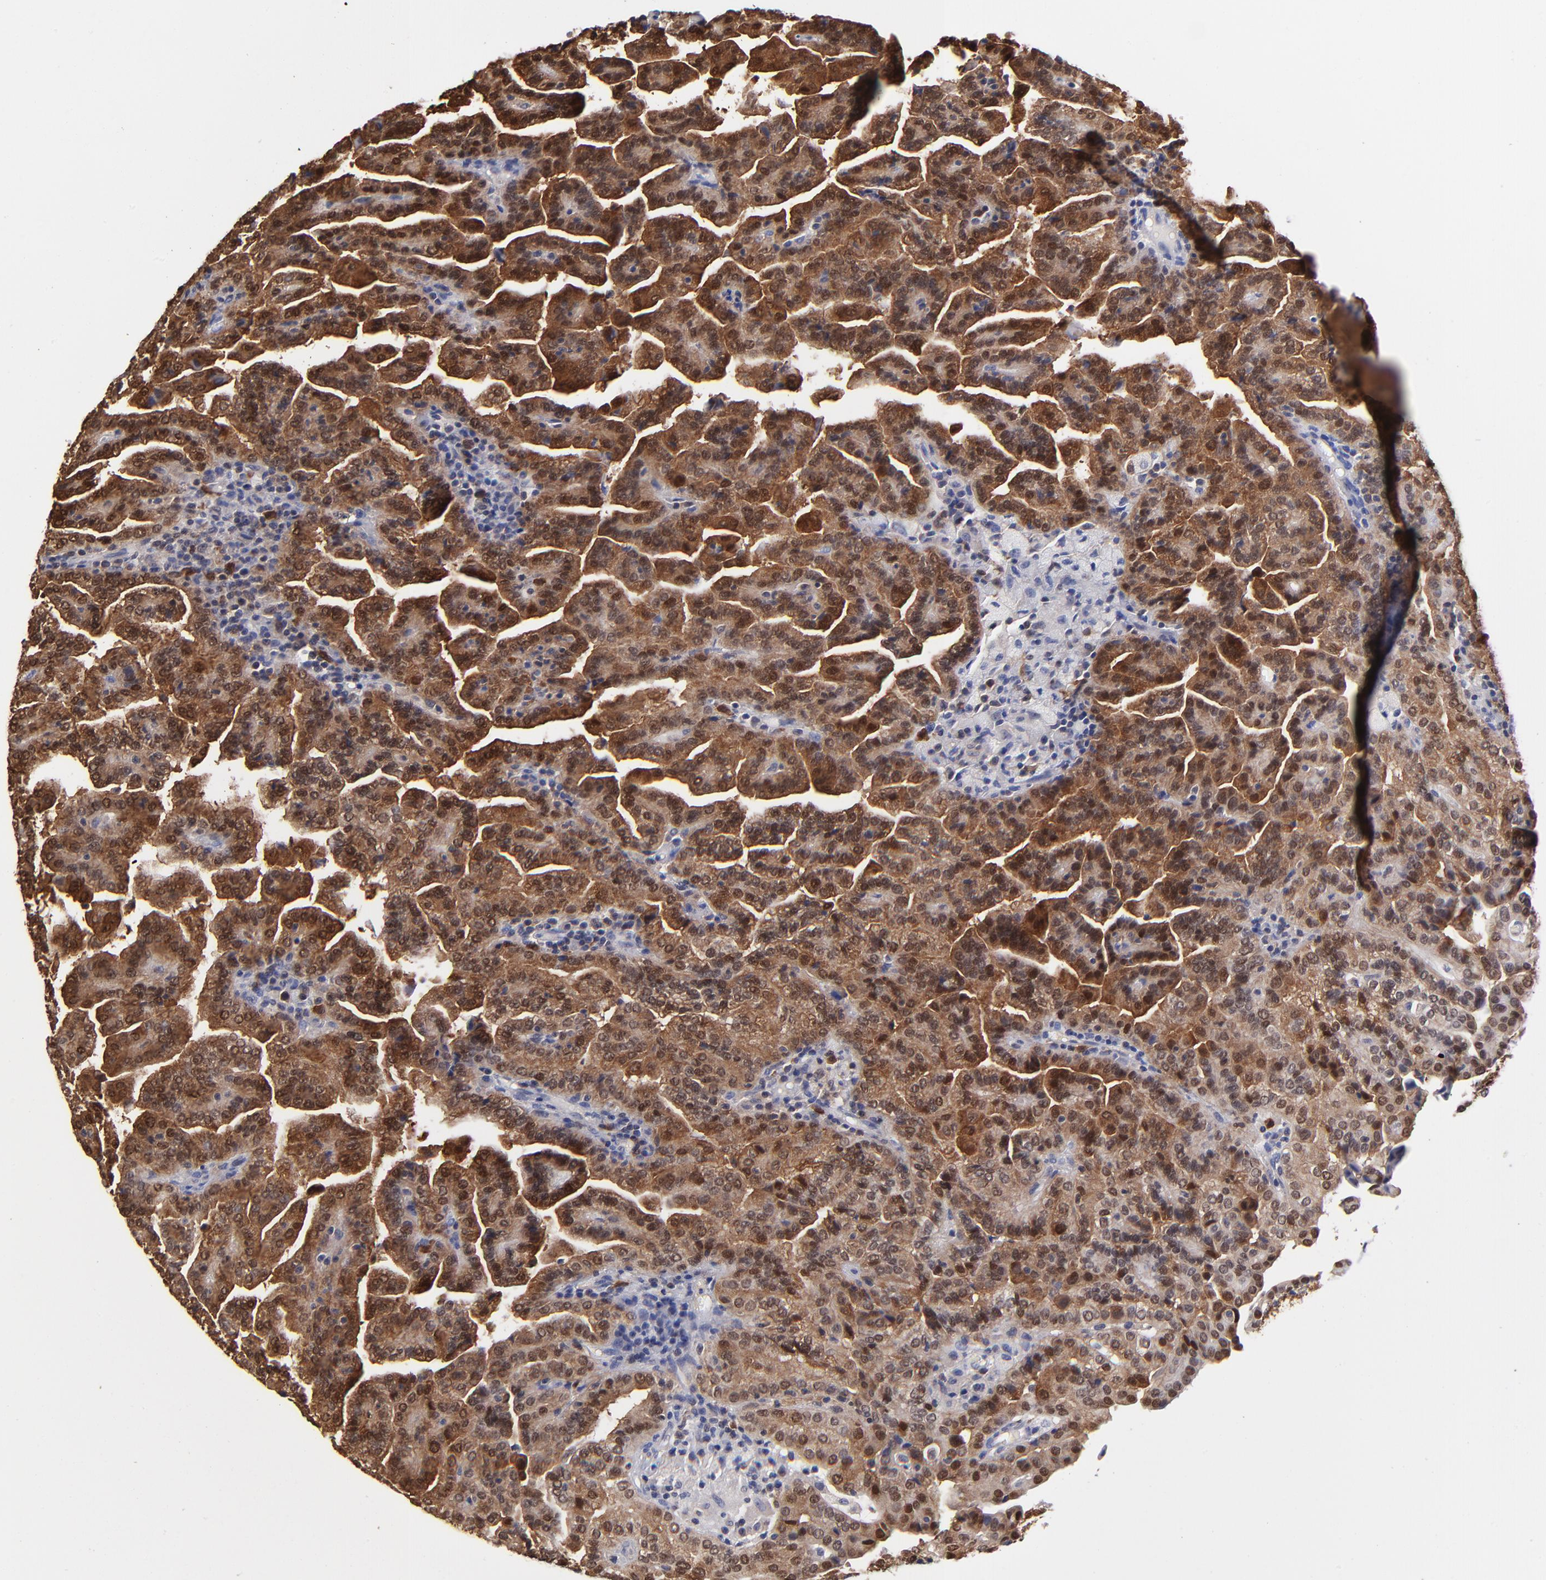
{"staining": {"intensity": "moderate", "quantity": "25%-75%", "location": "cytoplasmic/membranous,nuclear"}, "tissue": "renal cancer", "cell_type": "Tumor cells", "image_type": "cancer", "snomed": [{"axis": "morphology", "description": "Adenocarcinoma, NOS"}, {"axis": "topography", "description": "Kidney"}], "caption": "A brown stain highlights moderate cytoplasmic/membranous and nuclear staining of a protein in human renal adenocarcinoma tumor cells. Using DAB (3,3'-diaminobenzidine) (brown) and hematoxylin (blue) stains, captured at high magnification using brightfield microscopy.", "gene": "DCTPP1", "patient": {"sex": "male", "age": 61}}